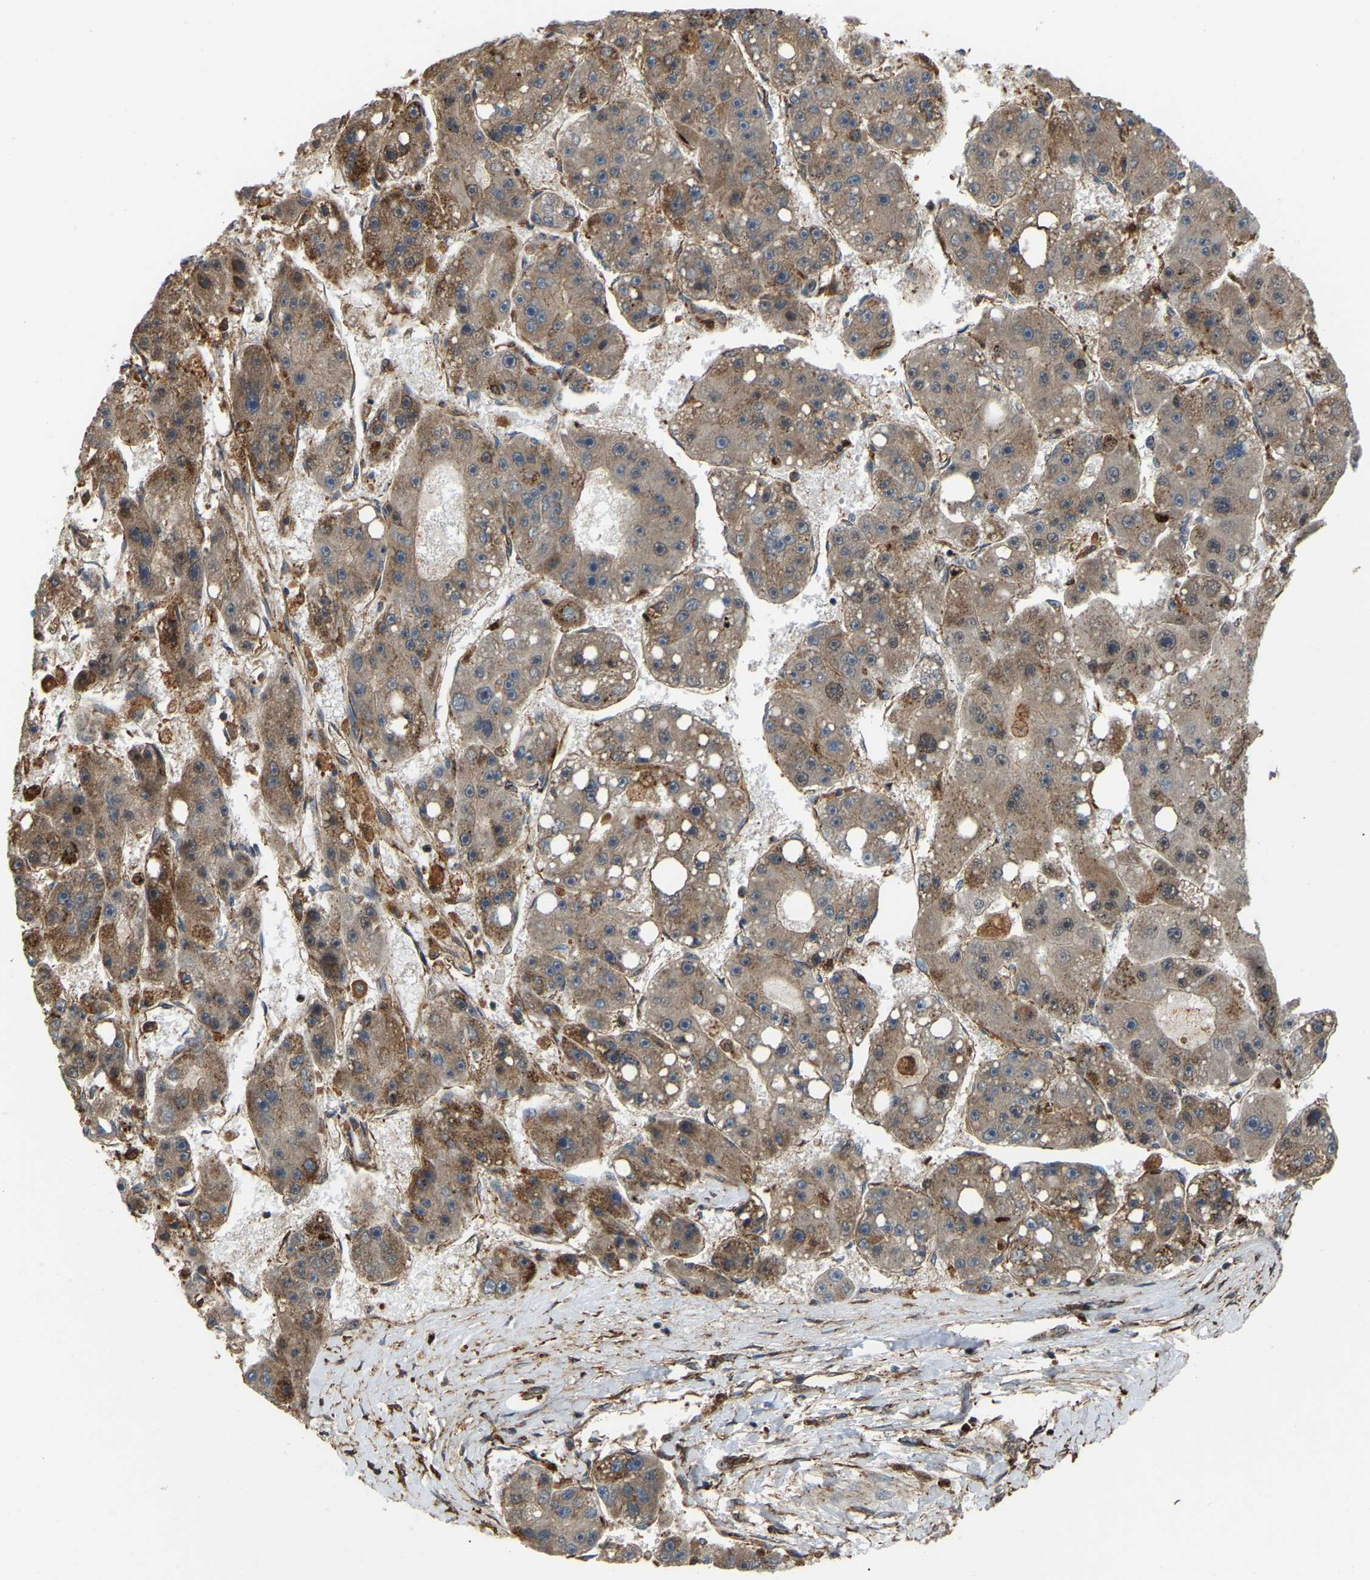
{"staining": {"intensity": "moderate", "quantity": ">75%", "location": "cytoplasmic/membranous"}, "tissue": "liver cancer", "cell_type": "Tumor cells", "image_type": "cancer", "snomed": [{"axis": "morphology", "description": "Carcinoma, Hepatocellular, NOS"}, {"axis": "topography", "description": "Liver"}], "caption": "The immunohistochemical stain highlights moderate cytoplasmic/membranous positivity in tumor cells of liver cancer (hepatocellular carcinoma) tissue.", "gene": "SAMD9L", "patient": {"sex": "female", "age": 61}}